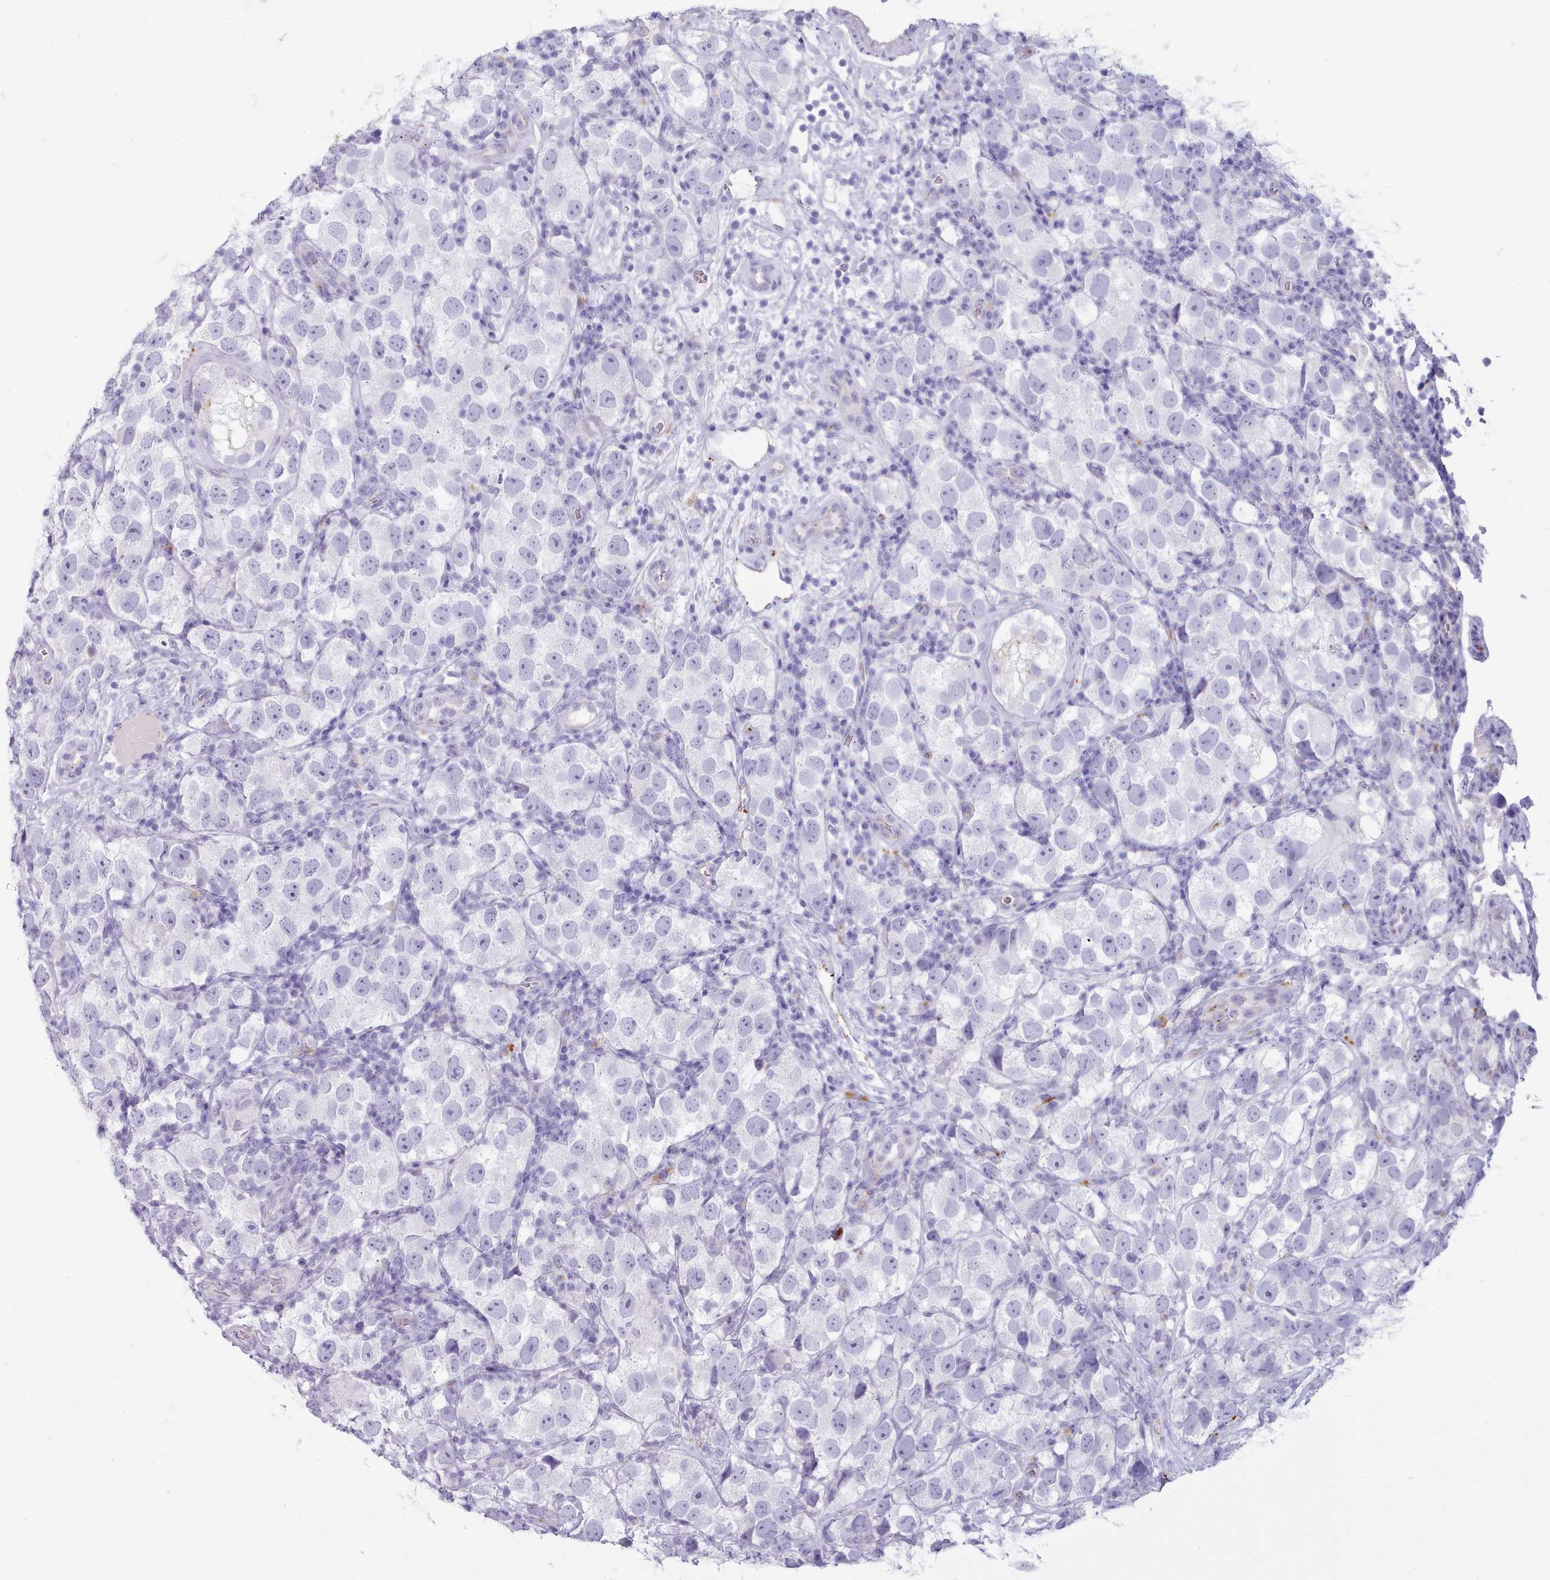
{"staining": {"intensity": "negative", "quantity": "none", "location": "none"}, "tissue": "testis cancer", "cell_type": "Tumor cells", "image_type": "cancer", "snomed": [{"axis": "morphology", "description": "Seminoma, NOS"}, {"axis": "topography", "description": "Testis"}], "caption": "A photomicrograph of human testis cancer is negative for staining in tumor cells. (Brightfield microscopy of DAB immunohistochemistry (IHC) at high magnification).", "gene": "GAA", "patient": {"sex": "male", "age": 26}}